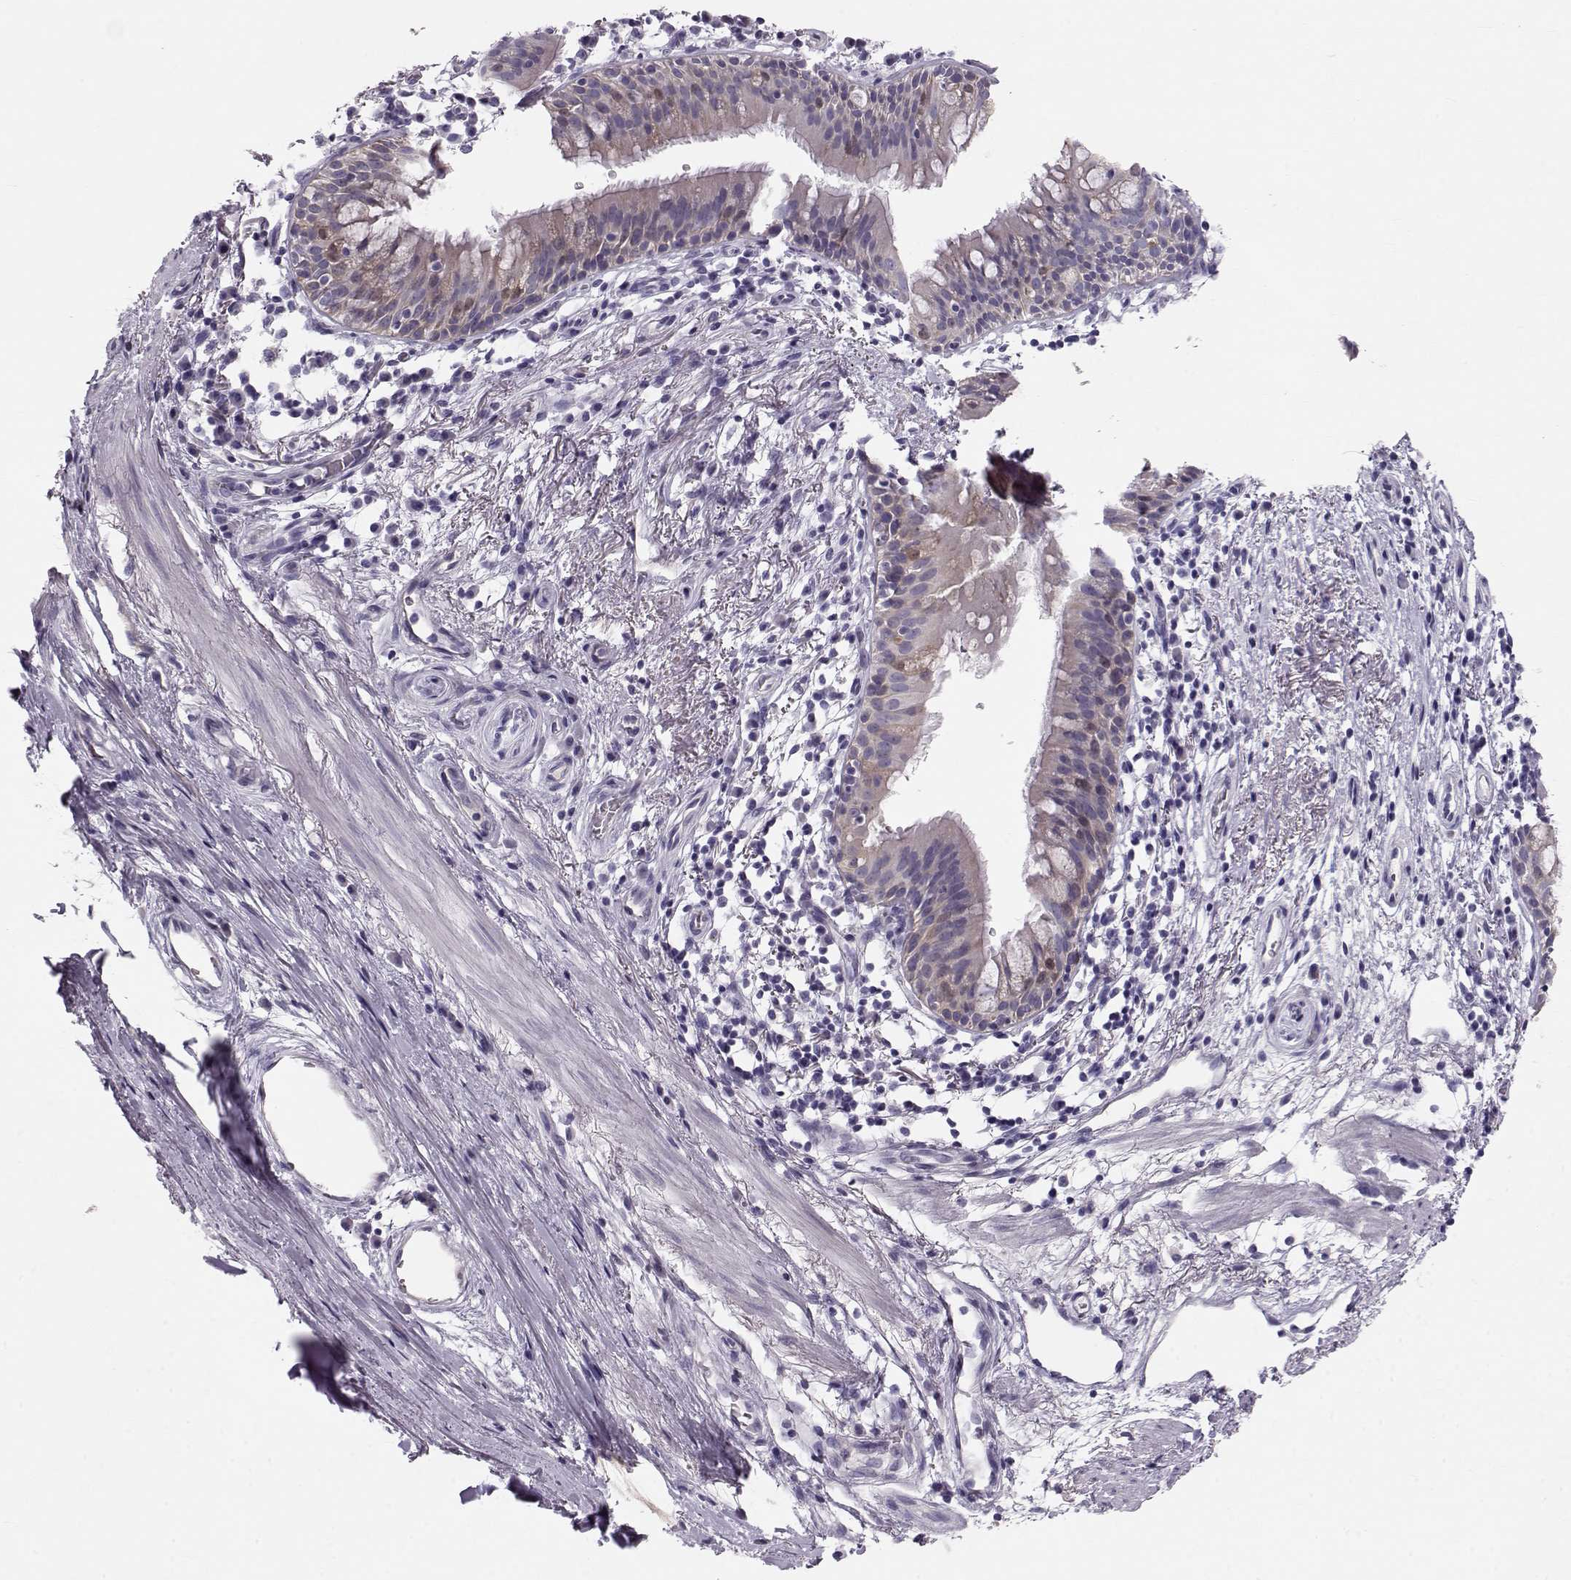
{"staining": {"intensity": "weak", "quantity": "<25%", "location": "cytoplasmic/membranous,nuclear"}, "tissue": "bronchus", "cell_type": "Respiratory epithelial cells", "image_type": "normal", "snomed": [{"axis": "morphology", "description": "Normal tissue, NOS"}, {"axis": "topography", "description": "Cartilage tissue"}, {"axis": "topography", "description": "Bronchus"}], "caption": "Bronchus stained for a protein using immunohistochemistry demonstrates no expression respiratory epithelial cells.", "gene": "GPR26", "patient": {"sex": "male", "age": 58}}